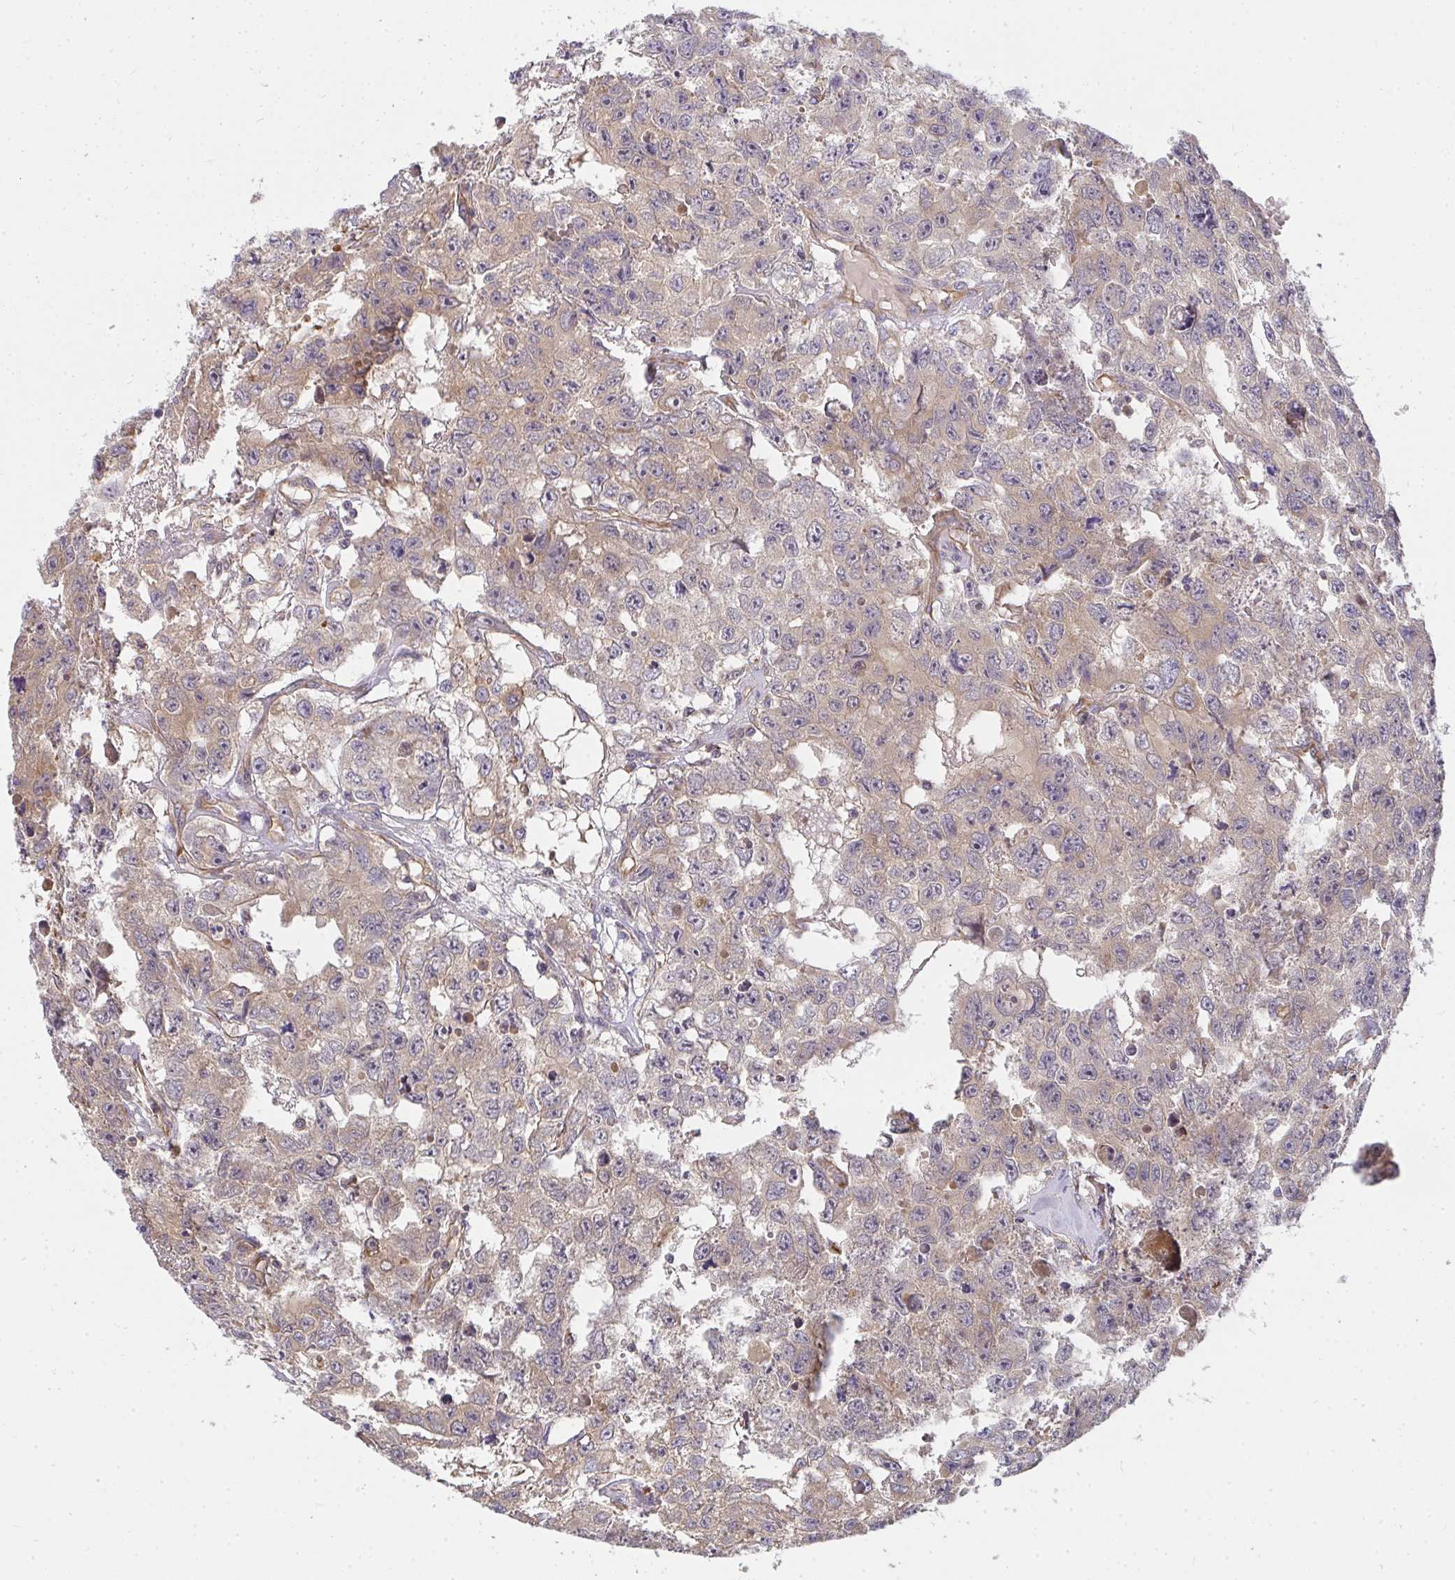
{"staining": {"intensity": "weak", "quantity": ">75%", "location": "cytoplasmic/membranous"}, "tissue": "testis cancer", "cell_type": "Tumor cells", "image_type": "cancer", "snomed": [{"axis": "morphology", "description": "Seminoma, NOS"}, {"axis": "topography", "description": "Testis"}], "caption": "Immunohistochemistry (IHC) micrograph of human testis cancer stained for a protein (brown), which shows low levels of weak cytoplasmic/membranous expression in about >75% of tumor cells.", "gene": "B4GALT6", "patient": {"sex": "male", "age": 26}}